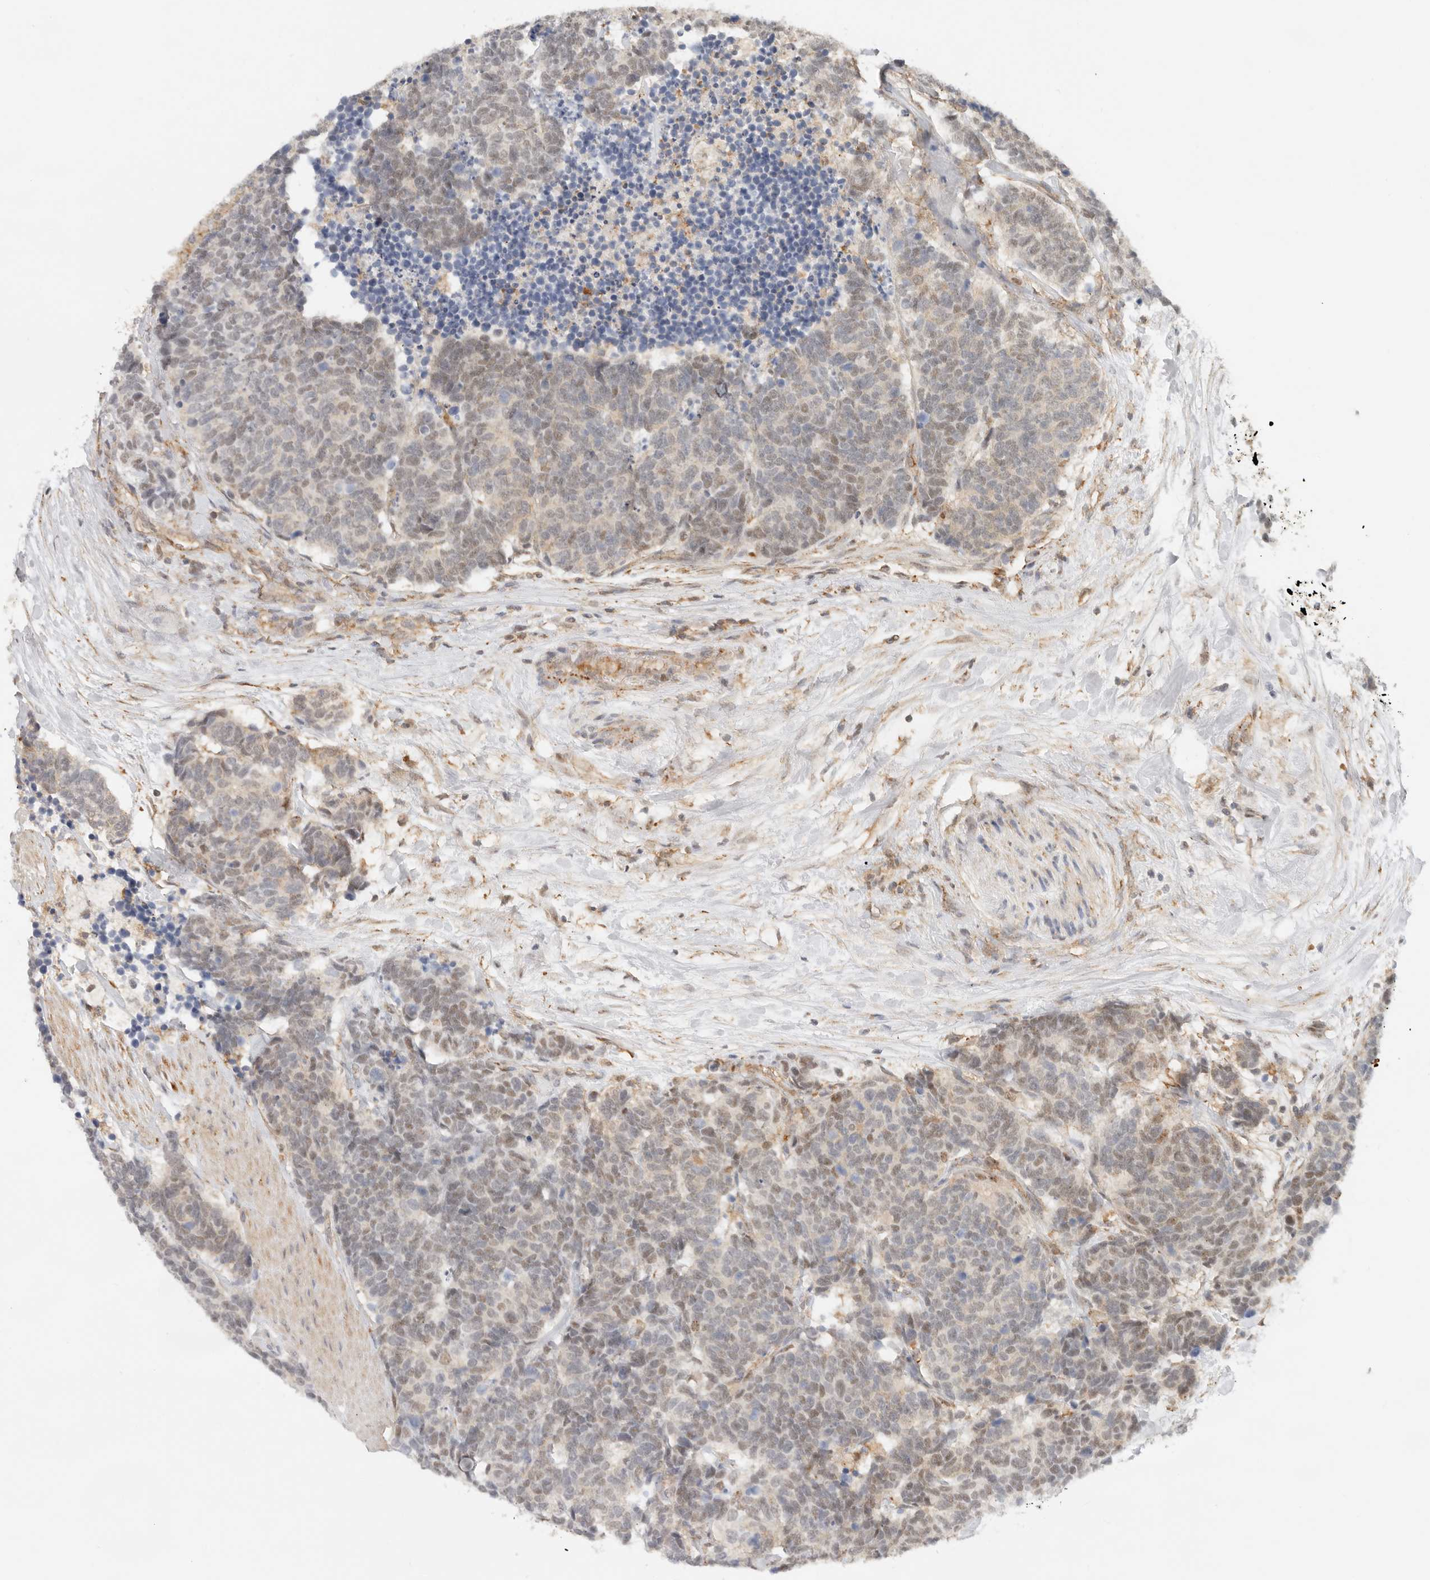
{"staining": {"intensity": "weak", "quantity": ">75%", "location": "cytoplasmic/membranous,nuclear"}, "tissue": "carcinoid", "cell_type": "Tumor cells", "image_type": "cancer", "snomed": [{"axis": "morphology", "description": "Carcinoma, NOS"}, {"axis": "morphology", "description": "Carcinoid, malignant, NOS"}, {"axis": "topography", "description": "Urinary bladder"}], "caption": "The immunohistochemical stain highlights weak cytoplasmic/membranous and nuclear expression in tumor cells of malignant carcinoid tissue.", "gene": "HEXD", "patient": {"sex": "male", "age": 57}}